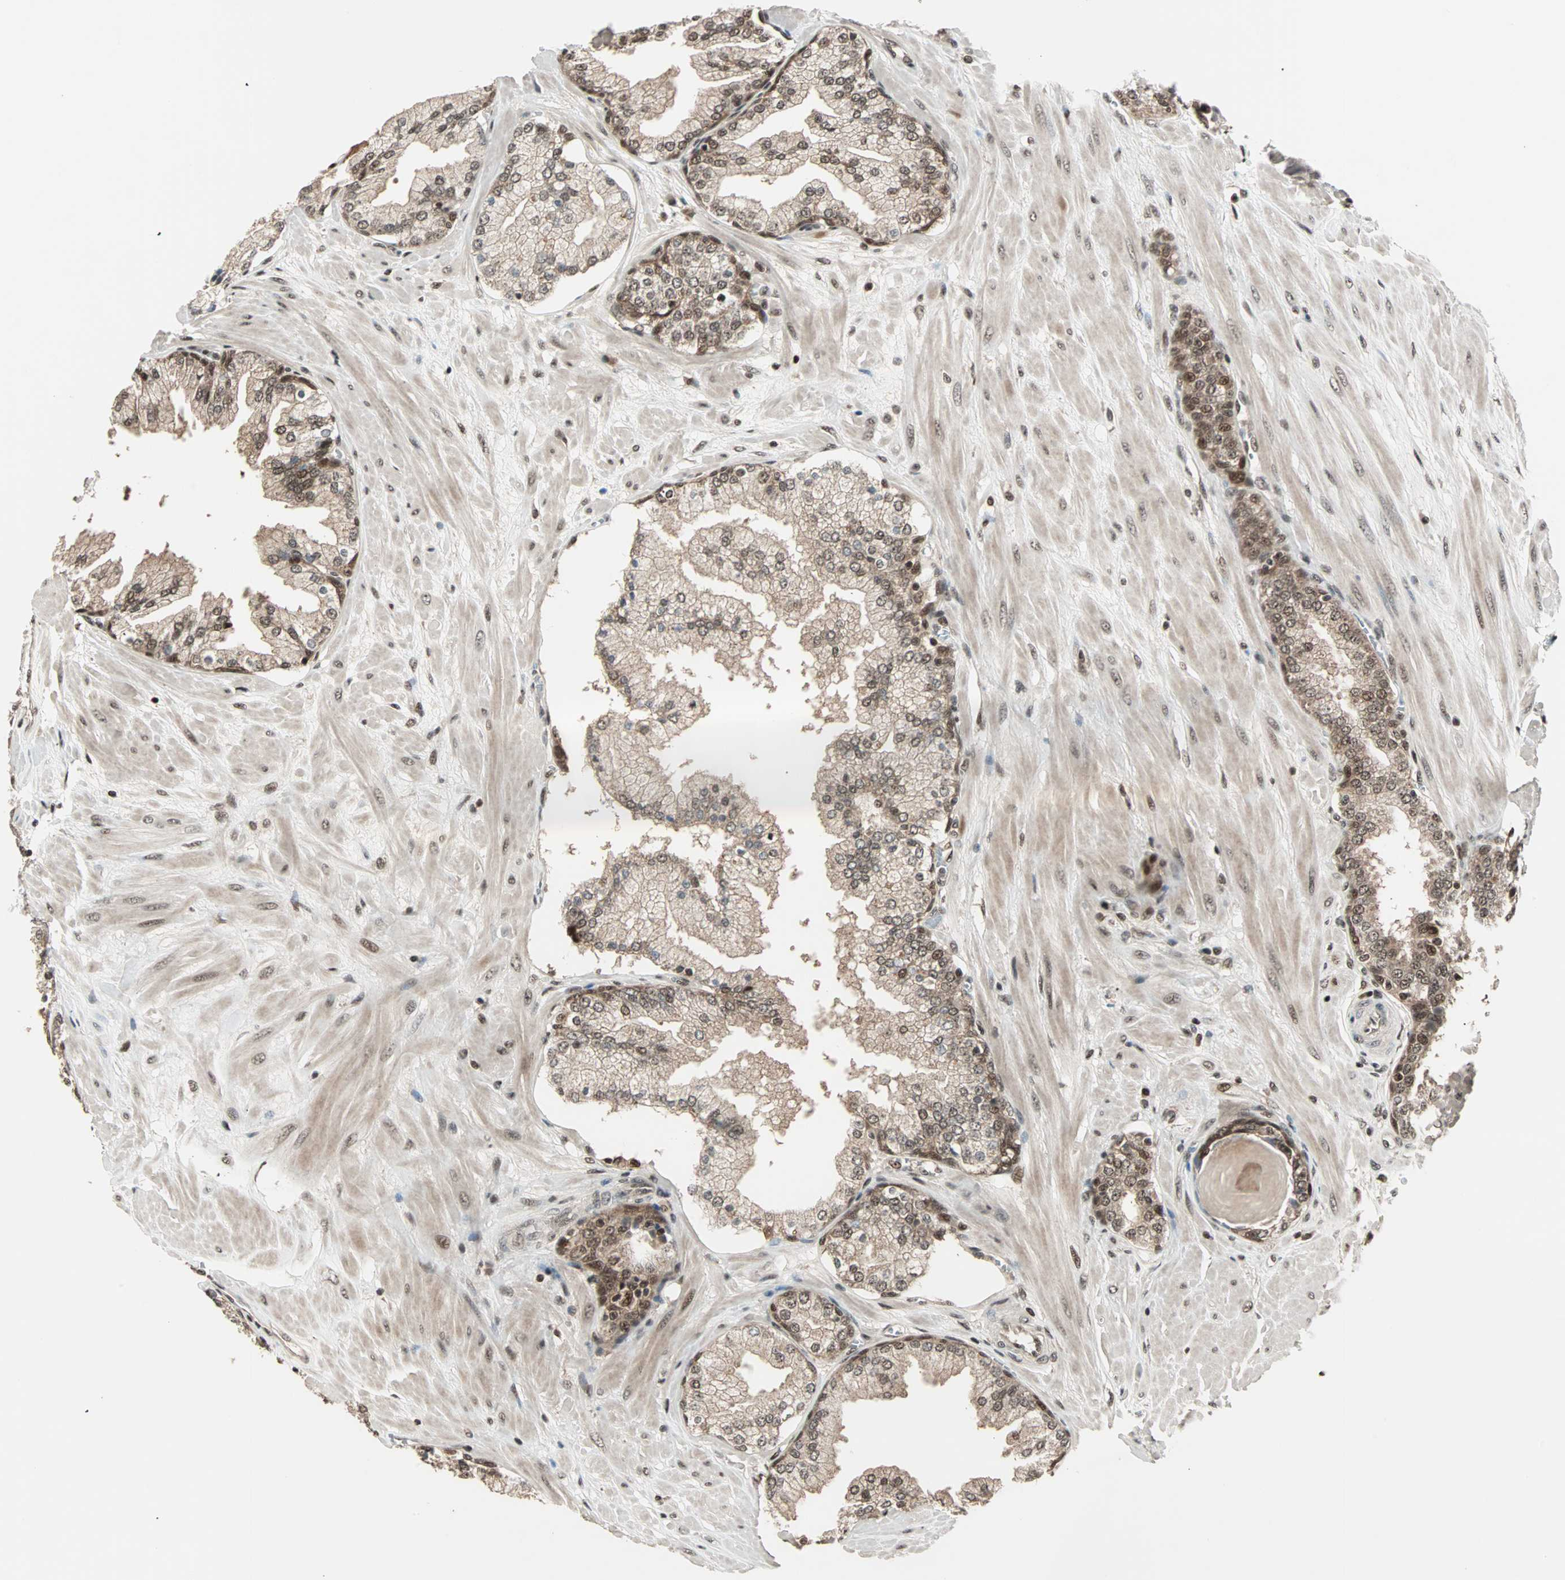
{"staining": {"intensity": "moderate", "quantity": ">75%", "location": "cytoplasmic/membranous,nuclear"}, "tissue": "prostate", "cell_type": "Glandular cells", "image_type": "normal", "snomed": [{"axis": "morphology", "description": "Normal tissue, NOS"}, {"axis": "topography", "description": "Prostate"}], "caption": "The histopathology image demonstrates immunohistochemical staining of normal prostate. There is moderate cytoplasmic/membranous,nuclear positivity is appreciated in approximately >75% of glandular cells. The protein of interest is stained brown, and the nuclei are stained in blue (DAB (3,3'-diaminobenzidine) IHC with brightfield microscopy, high magnification).", "gene": "ZNF44", "patient": {"sex": "male", "age": 51}}